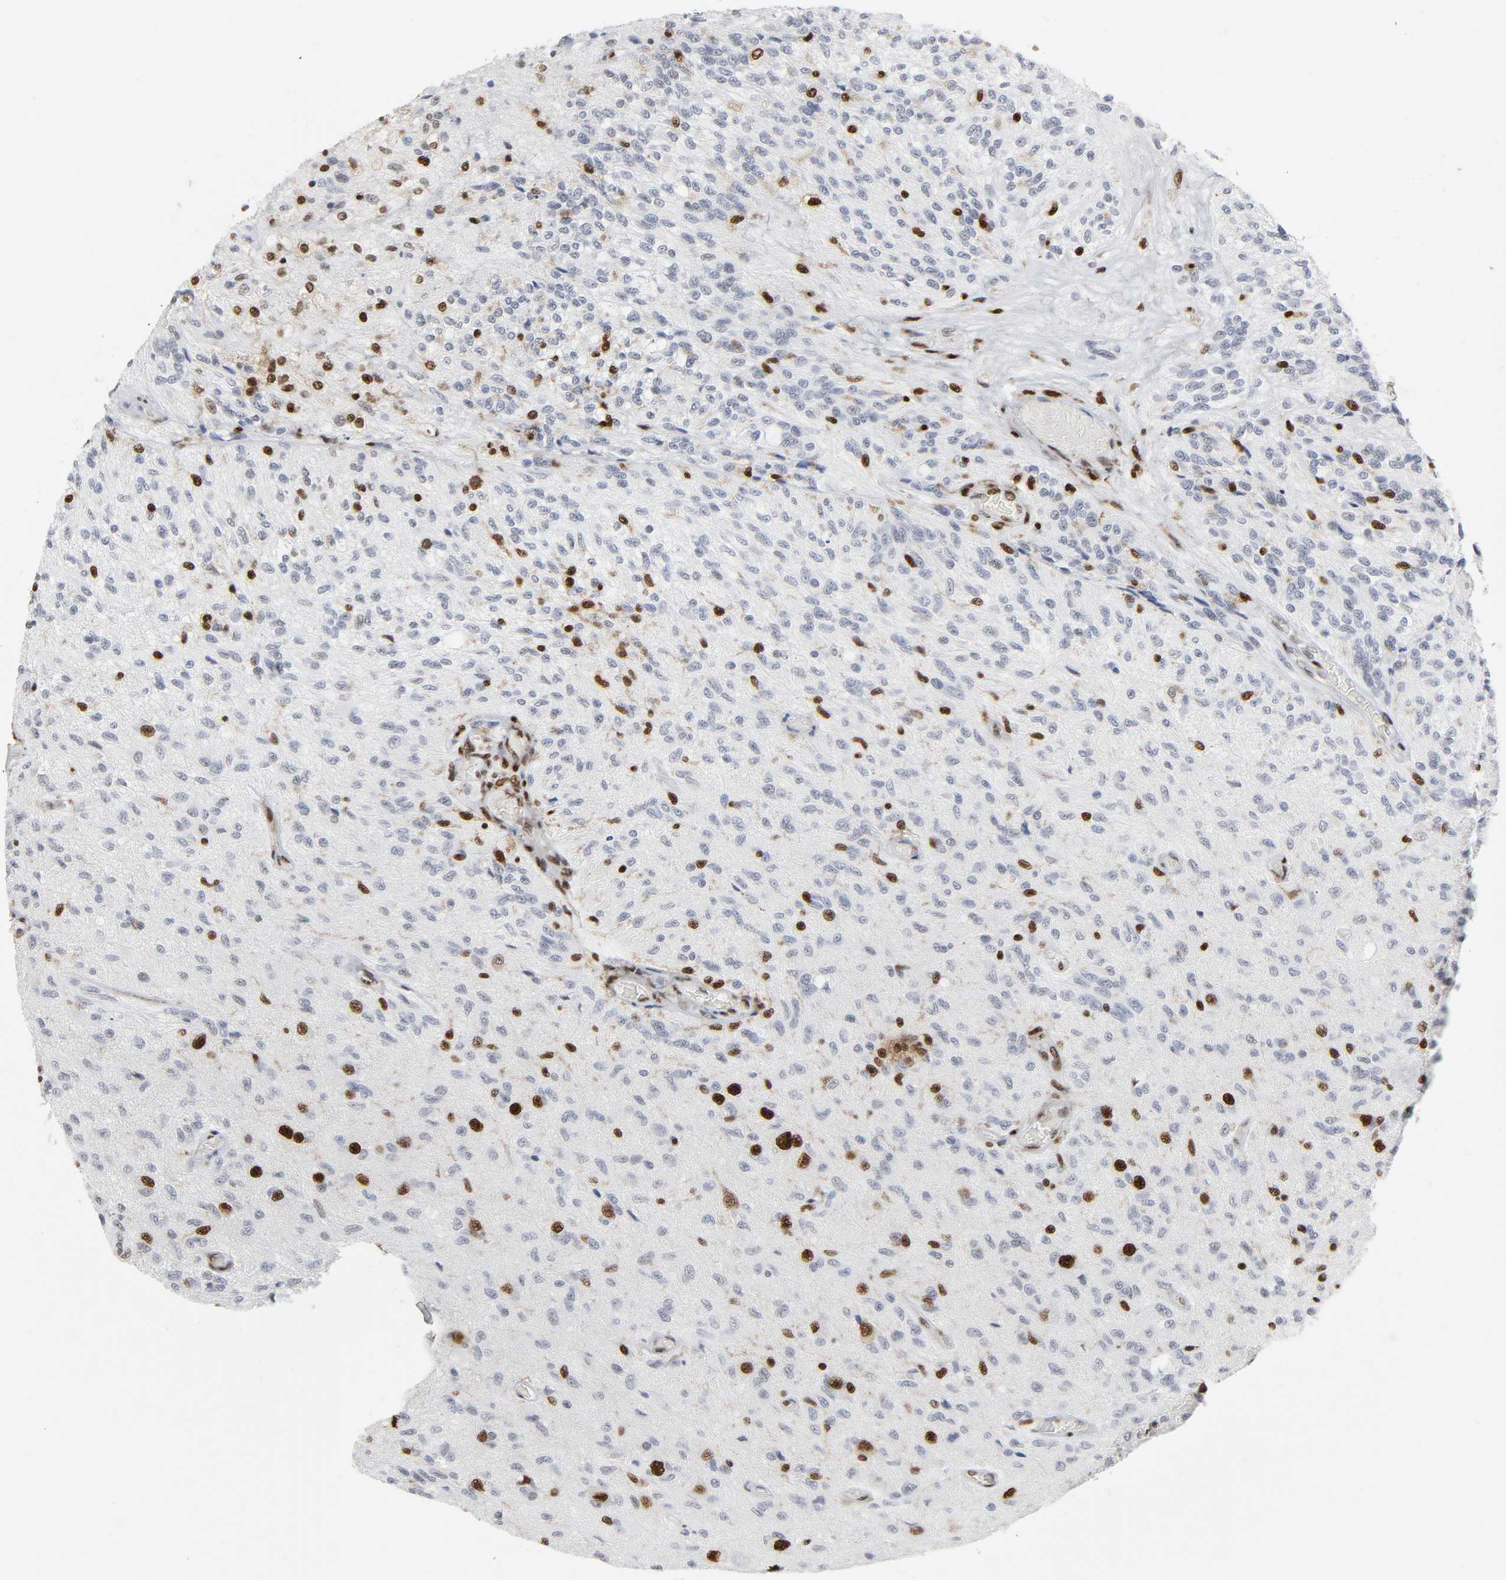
{"staining": {"intensity": "strong", "quantity": "25%-75%", "location": "nuclear"}, "tissue": "glioma", "cell_type": "Tumor cells", "image_type": "cancer", "snomed": [{"axis": "morphology", "description": "Normal tissue, NOS"}, {"axis": "morphology", "description": "Glioma, malignant, High grade"}, {"axis": "topography", "description": "Cerebral cortex"}], "caption": "Human glioma stained for a protein (brown) exhibits strong nuclear positive positivity in about 25%-75% of tumor cells.", "gene": "WAS", "patient": {"sex": "male", "age": 77}}